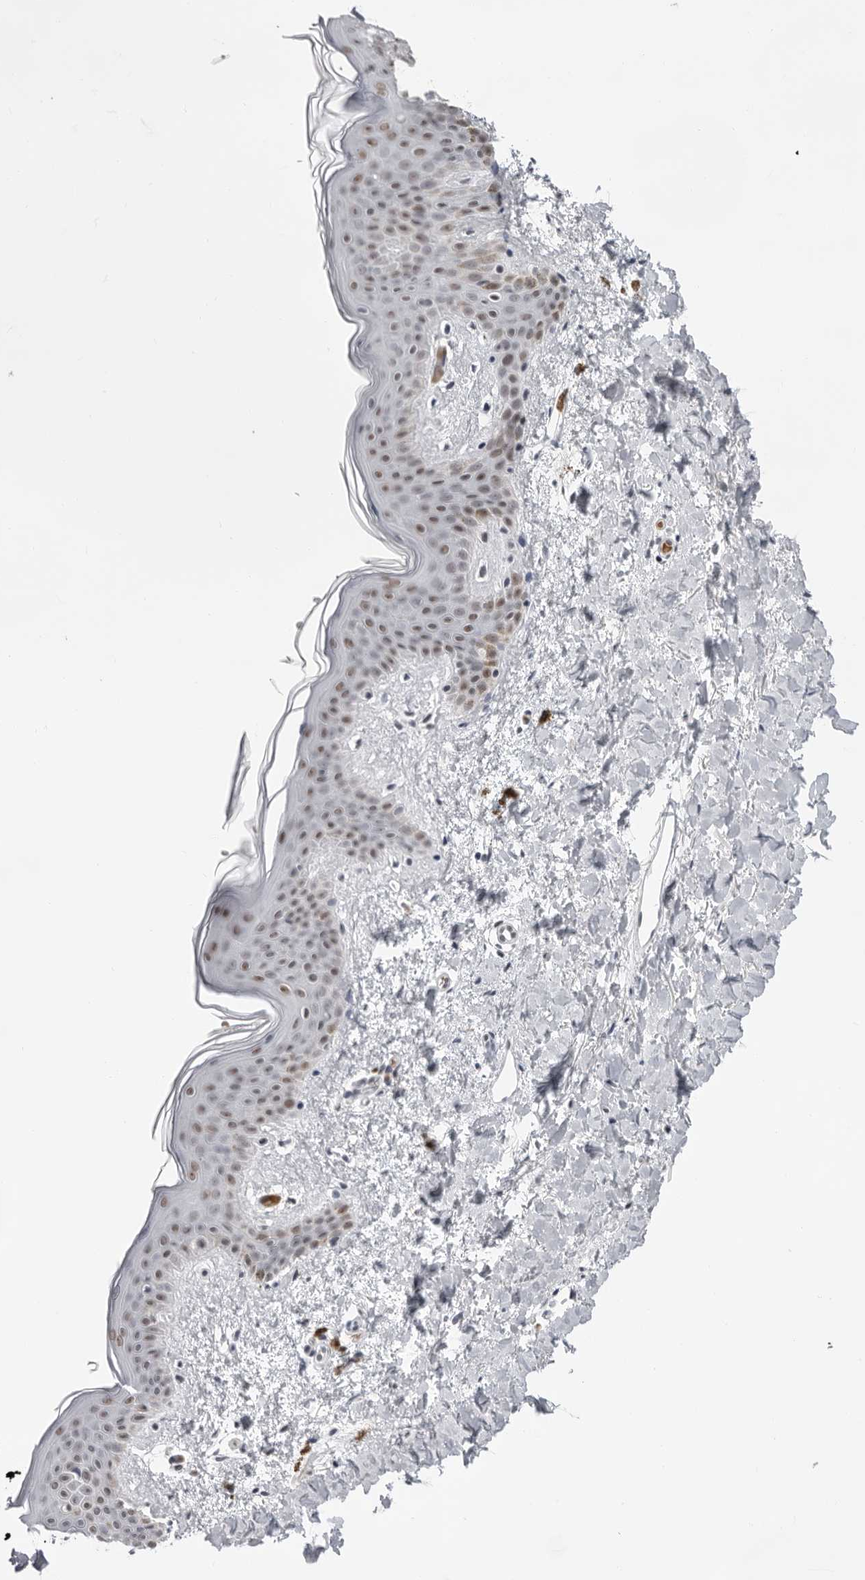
{"staining": {"intensity": "negative", "quantity": "none", "location": "none"}, "tissue": "skin", "cell_type": "Fibroblasts", "image_type": "normal", "snomed": [{"axis": "morphology", "description": "Normal tissue, NOS"}, {"axis": "topography", "description": "Skin"}], "caption": "IHC image of benign skin: human skin stained with DAB (3,3'-diaminobenzidine) displays no significant protein staining in fibroblasts.", "gene": "USP1", "patient": {"sex": "female", "age": 46}}